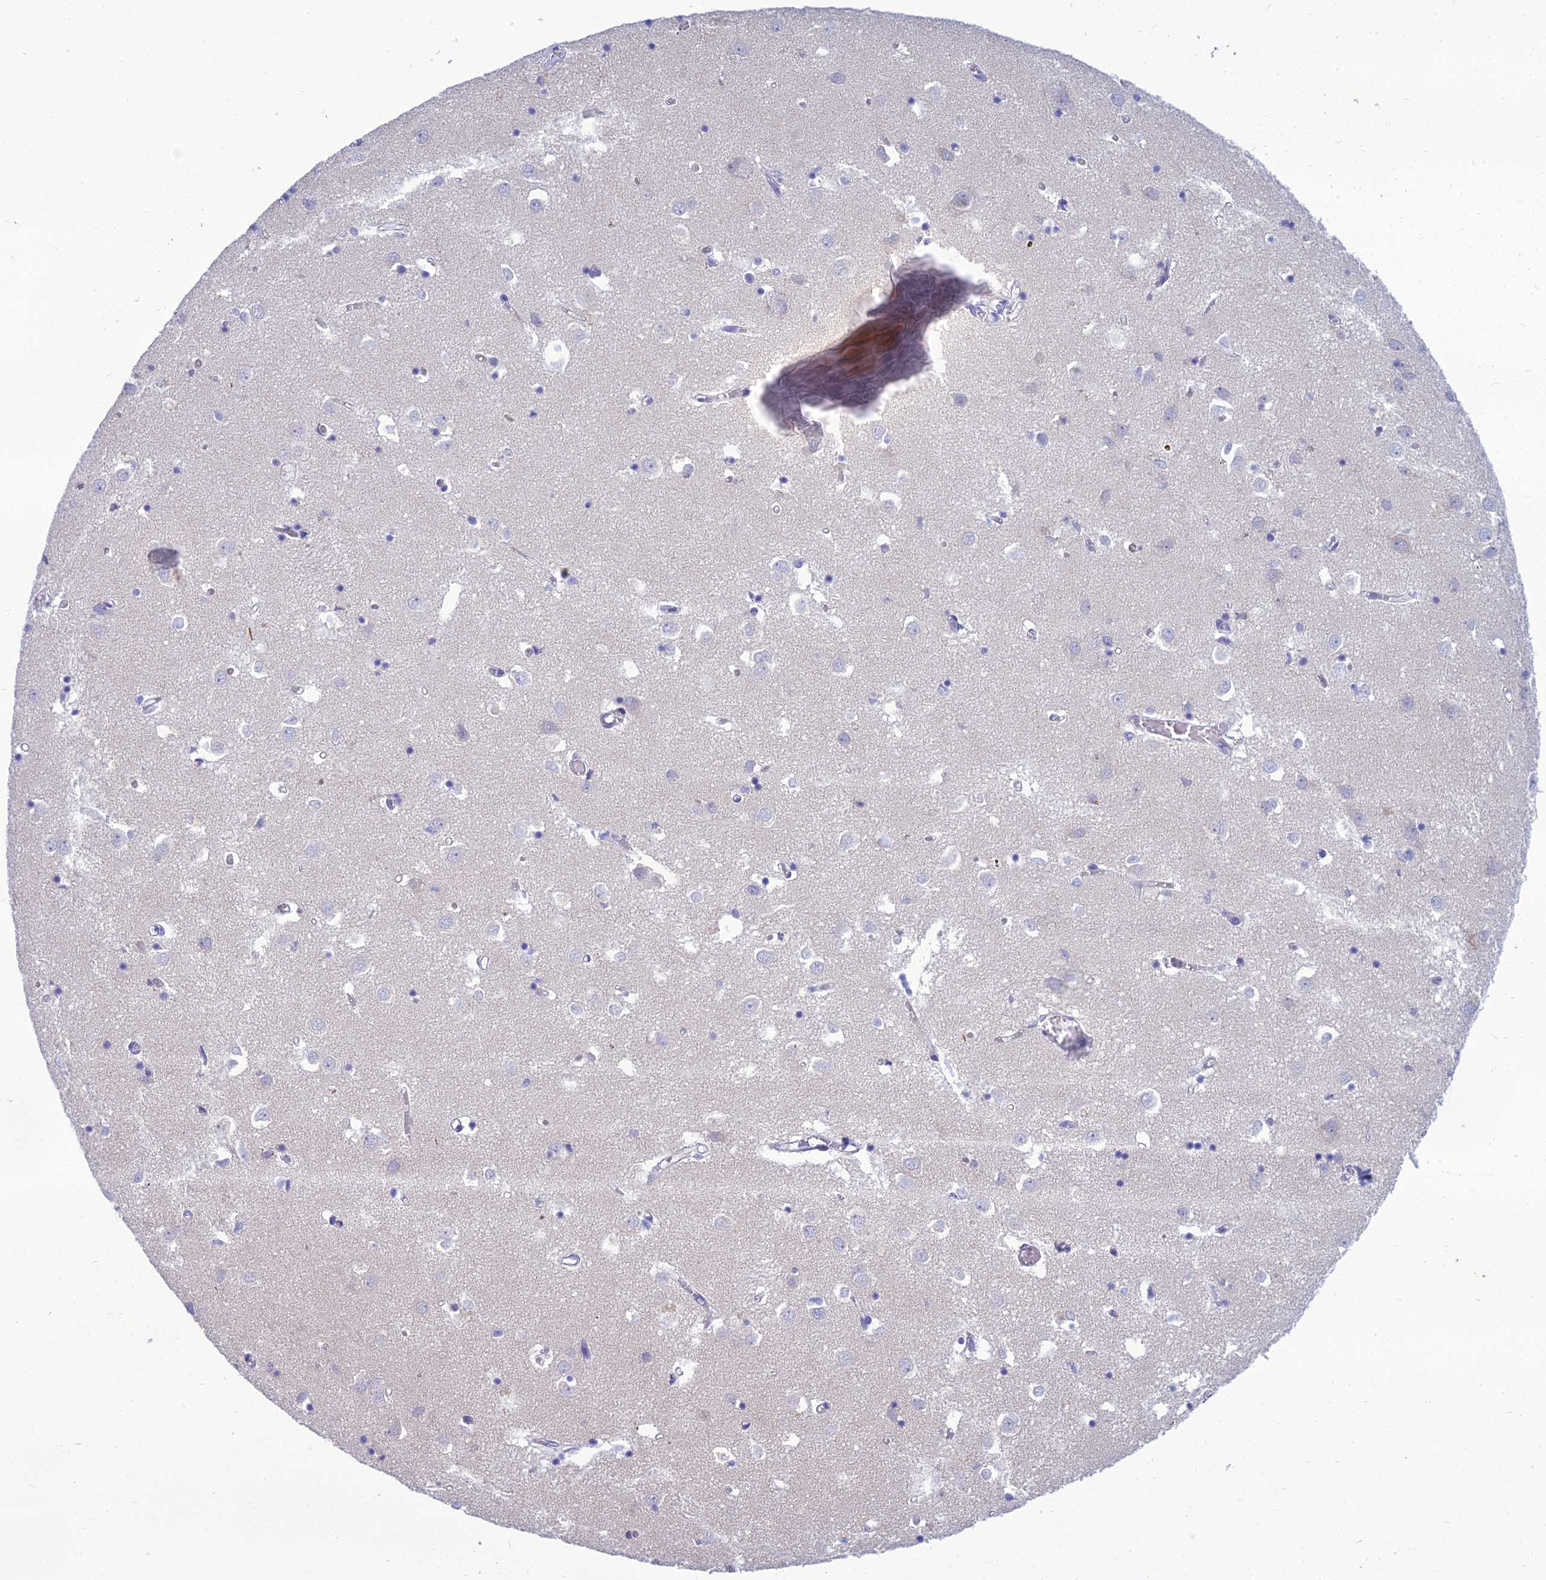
{"staining": {"intensity": "negative", "quantity": "none", "location": "none"}, "tissue": "caudate", "cell_type": "Glial cells", "image_type": "normal", "snomed": [{"axis": "morphology", "description": "Normal tissue, NOS"}, {"axis": "topography", "description": "Lateral ventricle wall"}], "caption": "High power microscopy micrograph of an immunohistochemistry (IHC) micrograph of benign caudate, revealing no significant positivity in glial cells.", "gene": "SPTLC3", "patient": {"sex": "male", "age": 70}}